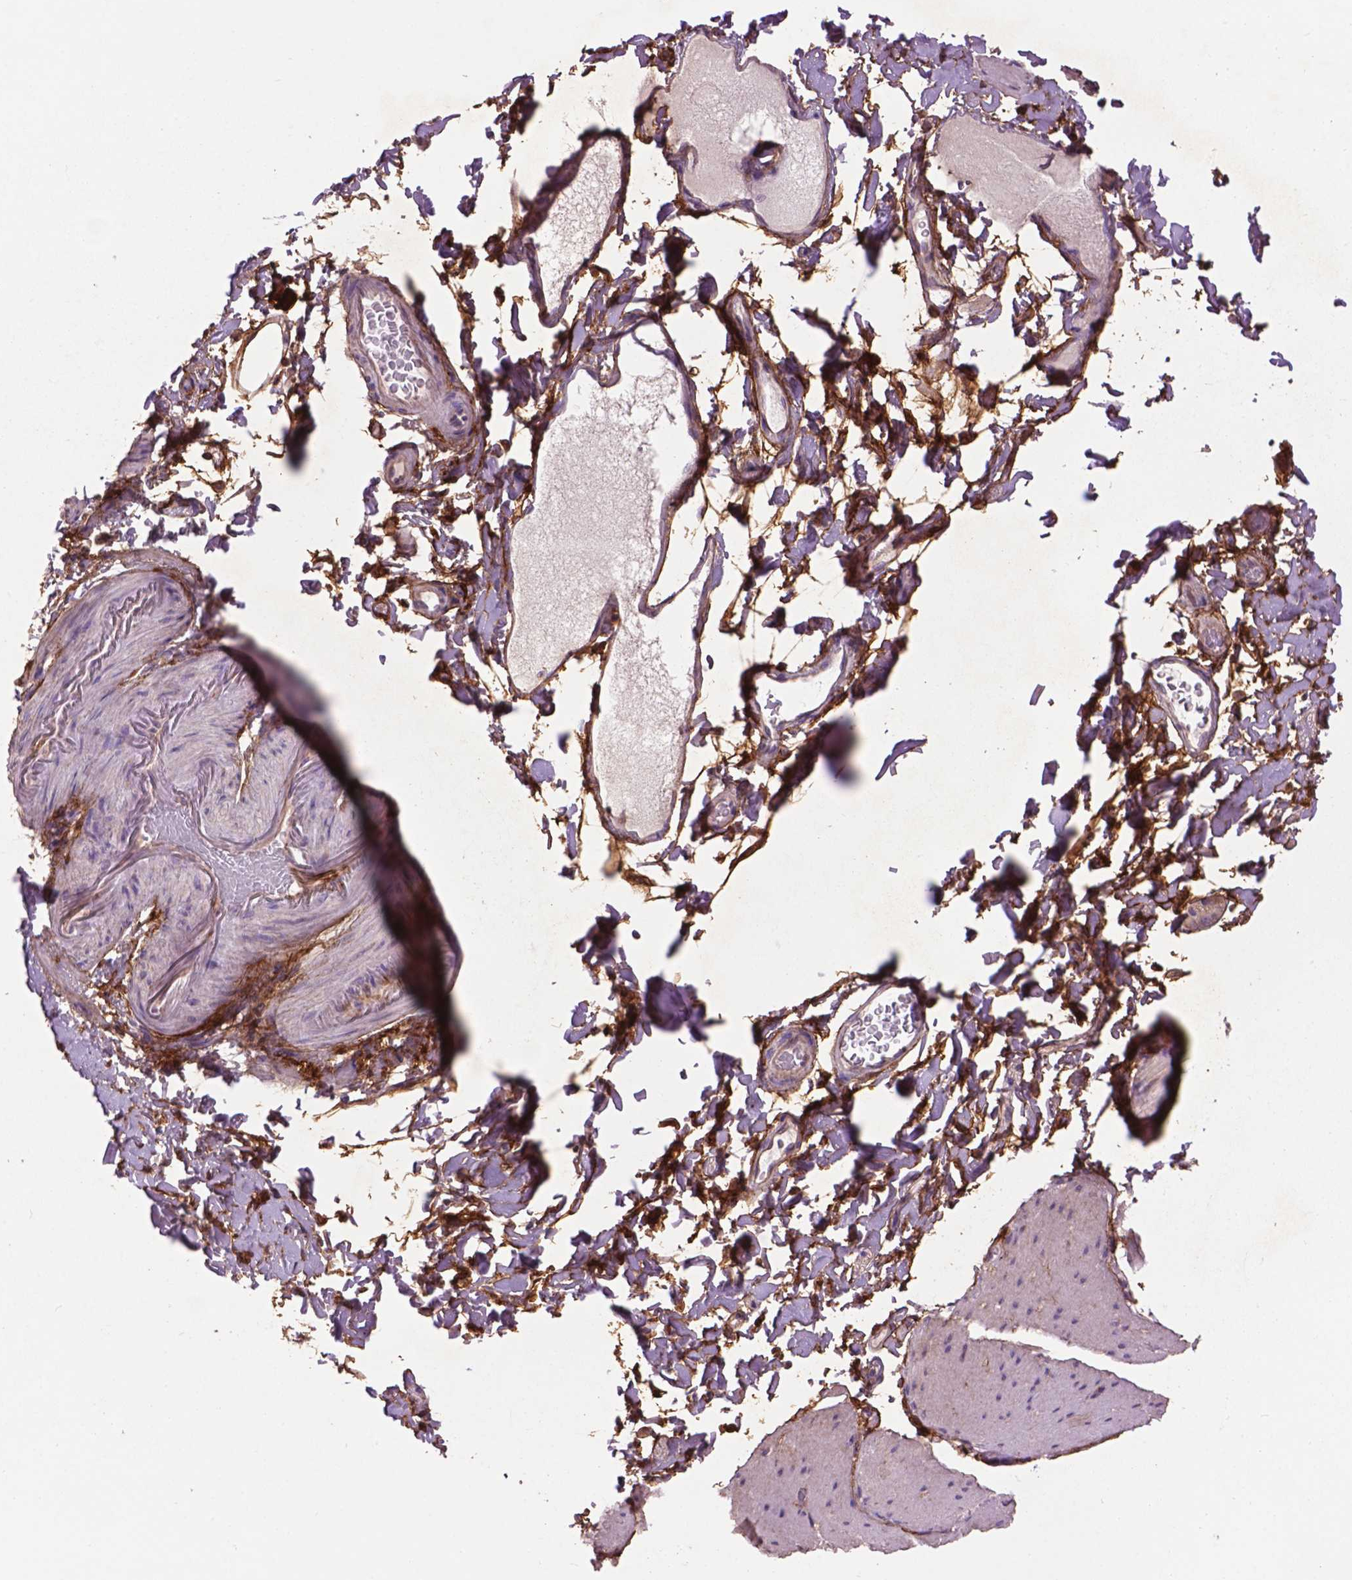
{"staining": {"intensity": "moderate", "quantity": "<25%", "location": "cytoplasmic/membranous"}, "tissue": "smooth muscle", "cell_type": "Smooth muscle cells", "image_type": "normal", "snomed": [{"axis": "morphology", "description": "Normal tissue, NOS"}, {"axis": "topography", "description": "Smooth muscle"}, {"axis": "topography", "description": "Colon"}], "caption": "IHC photomicrograph of benign smooth muscle: human smooth muscle stained using IHC demonstrates low levels of moderate protein expression localized specifically in the cytoplasmic/membranous of smooth muscle cells, appearing as a cytoplasmic/membranous brown color.", "gene": "LRRC3C", "patient": {"sex": "male", "age": 73}}